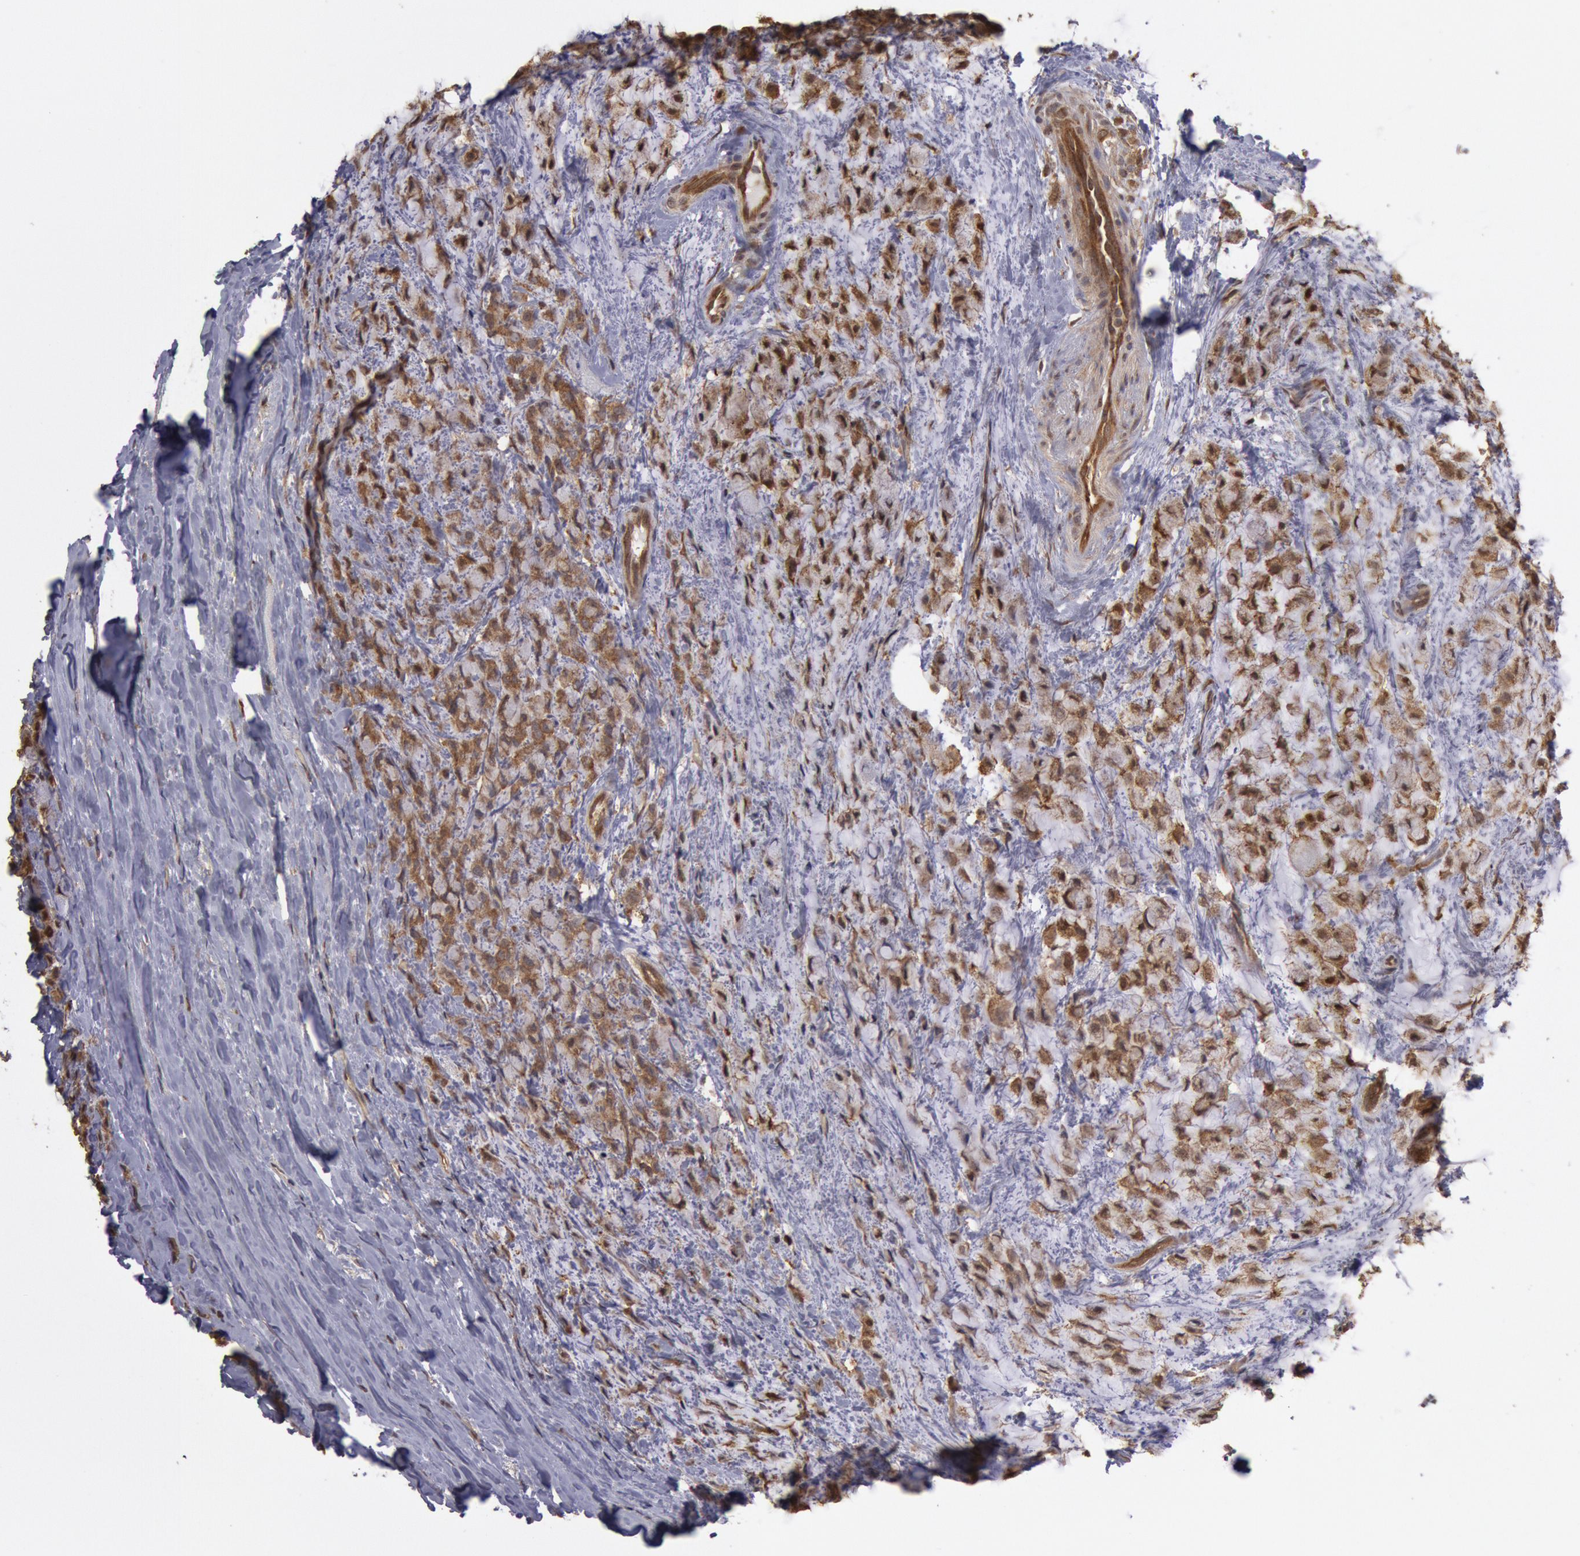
{"staining": {"intensity": "strong", "quantity": ">75%", "location": "cytoplasmic/membranous,nuclear"}, "tissue": "breast cancer", "cell_type": "Tumor cells", "image_type": "cancer", "snomed": [{"axis": "morphology", "description": "Lobular carcinoma"}, {"axis": "topography", "description": "Breast"}], "caption": "Human breast lobular carcinoma stained for a protein (brown) shows strong cytoplasmic/membranous and nuclear positive positivity in about >75% of tumor cells.", "gene": "USP14", "patient": {"sex": "female", "age": 85}}